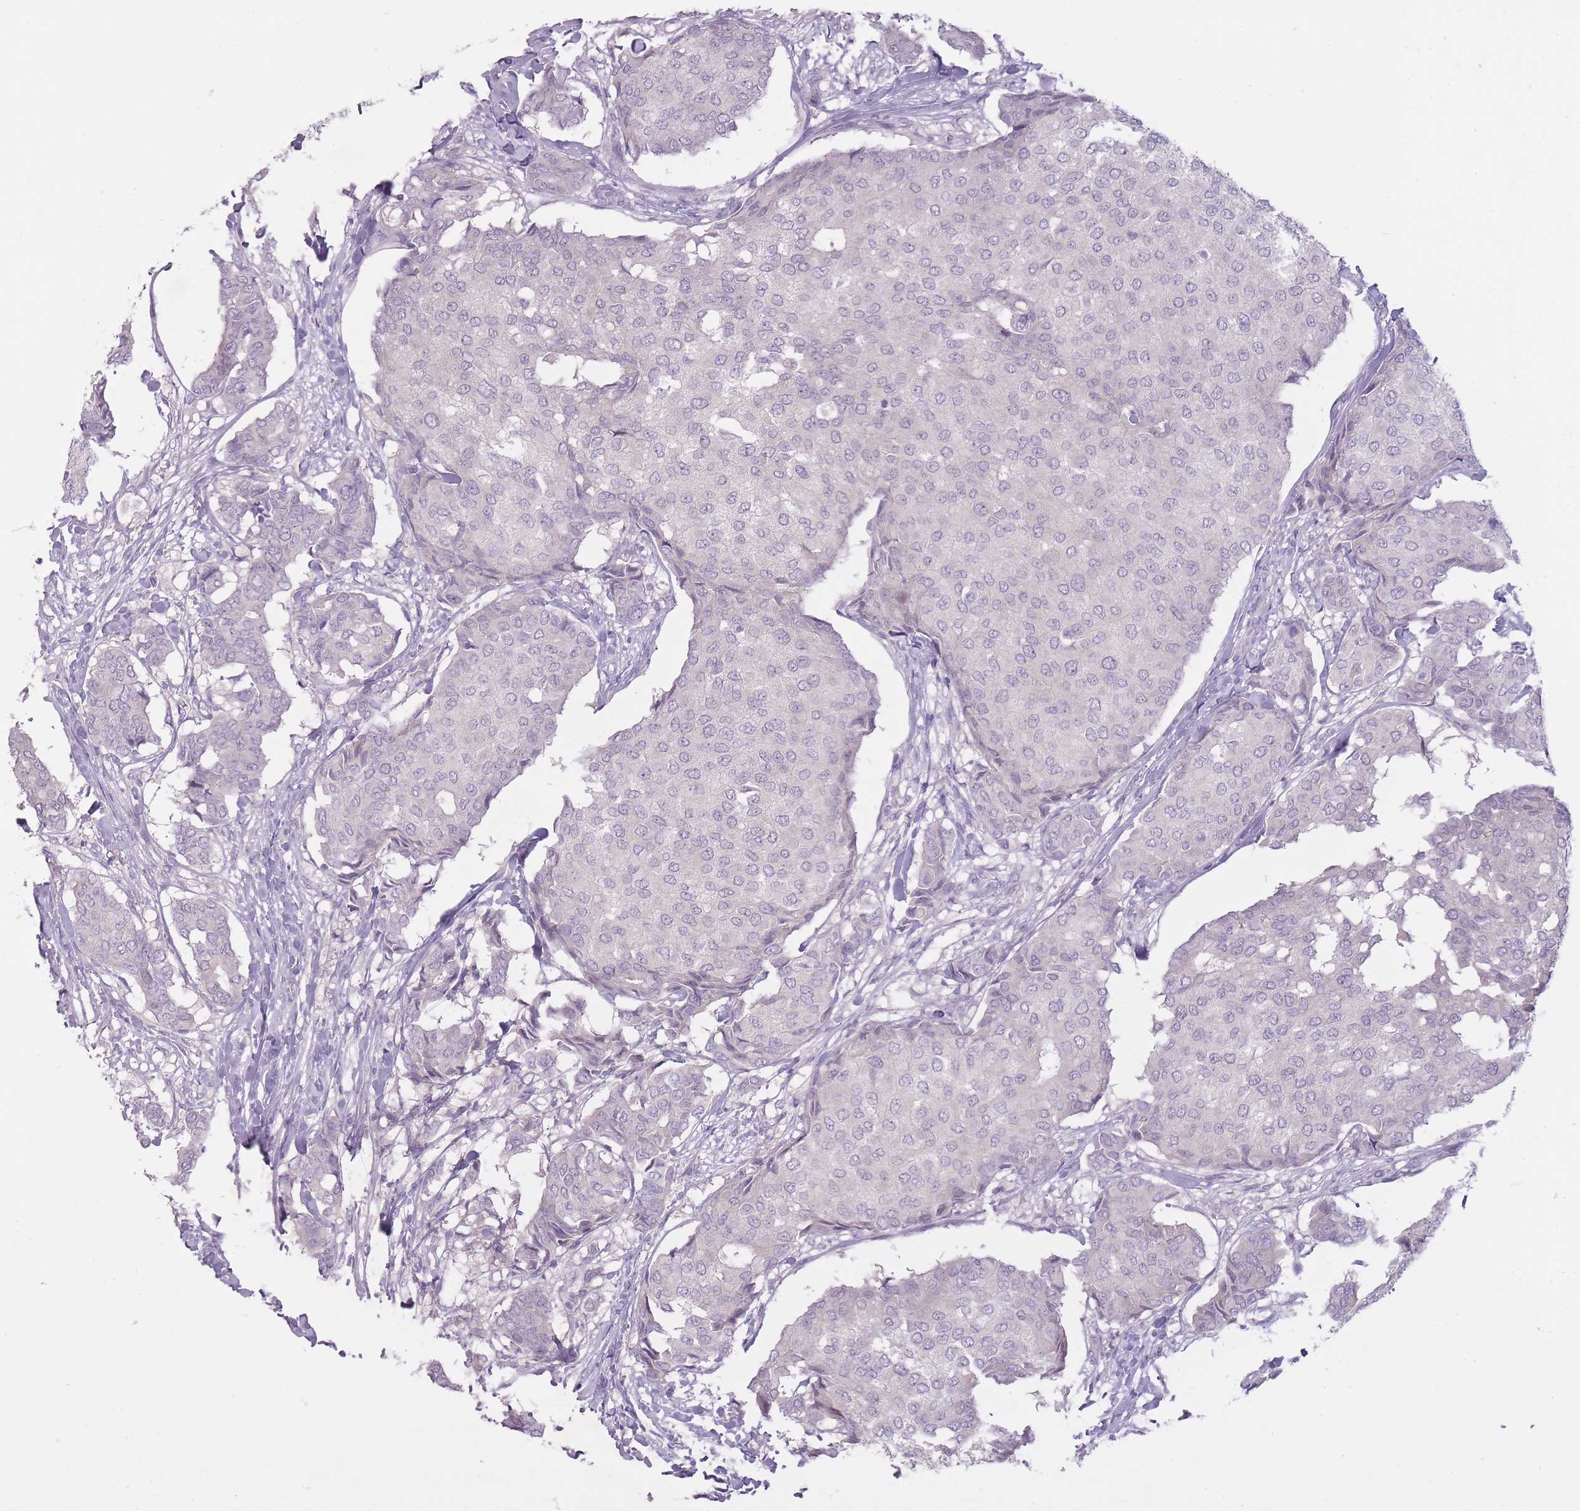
{"staining": {"intensity": "negative", "quantity": "none", "location": "none"}, "tissue": "breast cancer", "cell_type": "Tumor cells", "image_type": "cancer", "snomed": [{"axis": "morphology", "description": "Duct carcinoma"}, {"axis": "topography", "description": "Breast"}], "caption": "This is an immunohistochemistry (IHC) photomicrograph of human infiltrating ductal carcinoma (breast). There is no staining in tumor cells.", "gene": "FAM43B", "patient": {"sex": "female", "age": 75}}